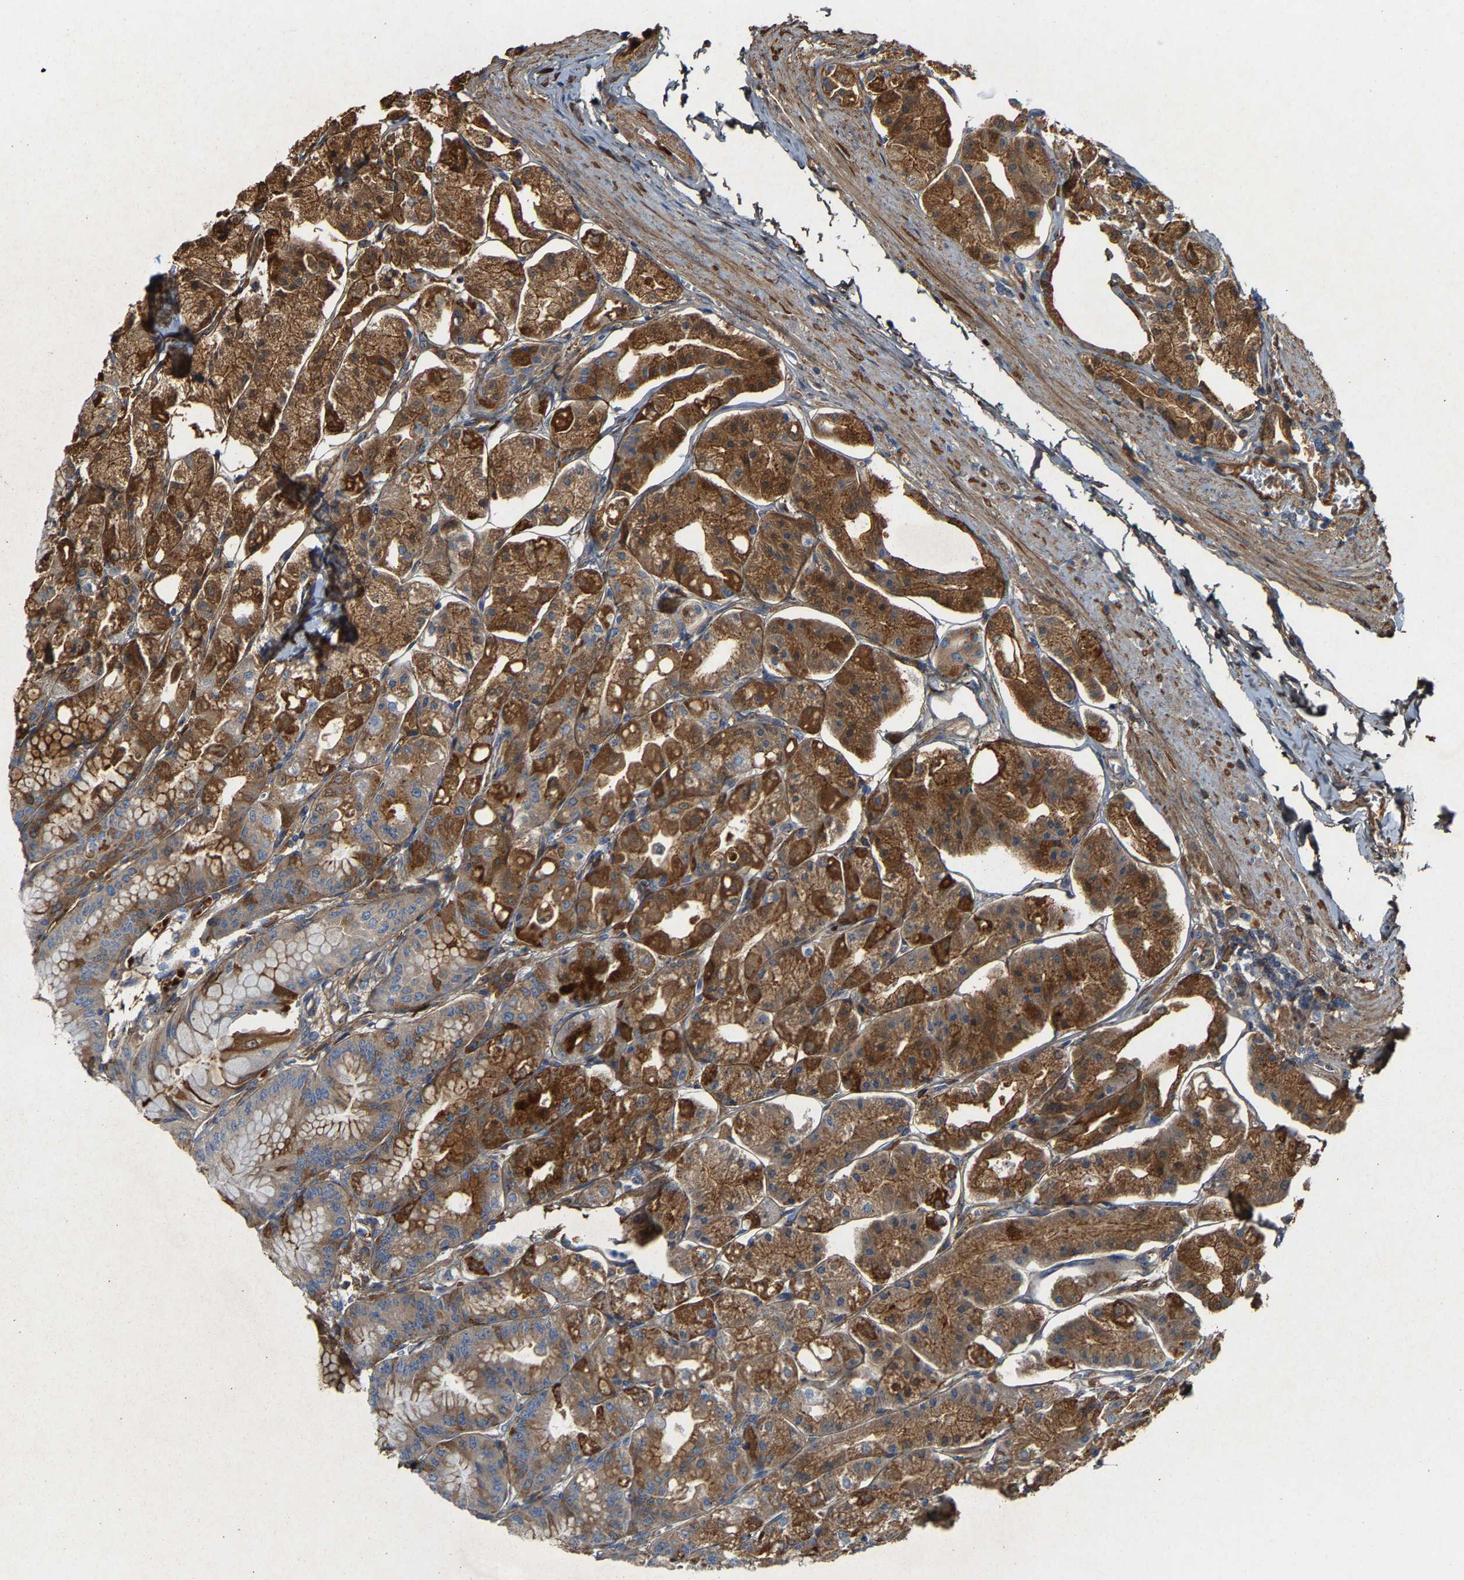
{"staining": {"intensity": "moderate", "quantity": ">75%", "location": "cytoplasmic/membranous"}, "tissue": "stomach", "cell_type": "Glandular cells", "image_type": "normal", "snomed": [{"axis": "morphology", "description": "Normal tissue, NOS"}, {"axis": "topography", "description": "Stomach, lower"}], "caption": "High-magnification brightfield microscopy of benign stomach stained with DAB (3,3'-diaminobenzidine) (brown) and counterstained with hematoxylin (blue). glandular cells exhibit moderate cytoplasmic/membranous expression is appreciated in about>75% of cells. The staining was performed using DAB to visualize the protein expression in brown, while the nuclei were stained in blue with hematoxylin (Magnification: 20x).", "gene": "PCNT", "patient": {"sex": "male", "age": 71}}